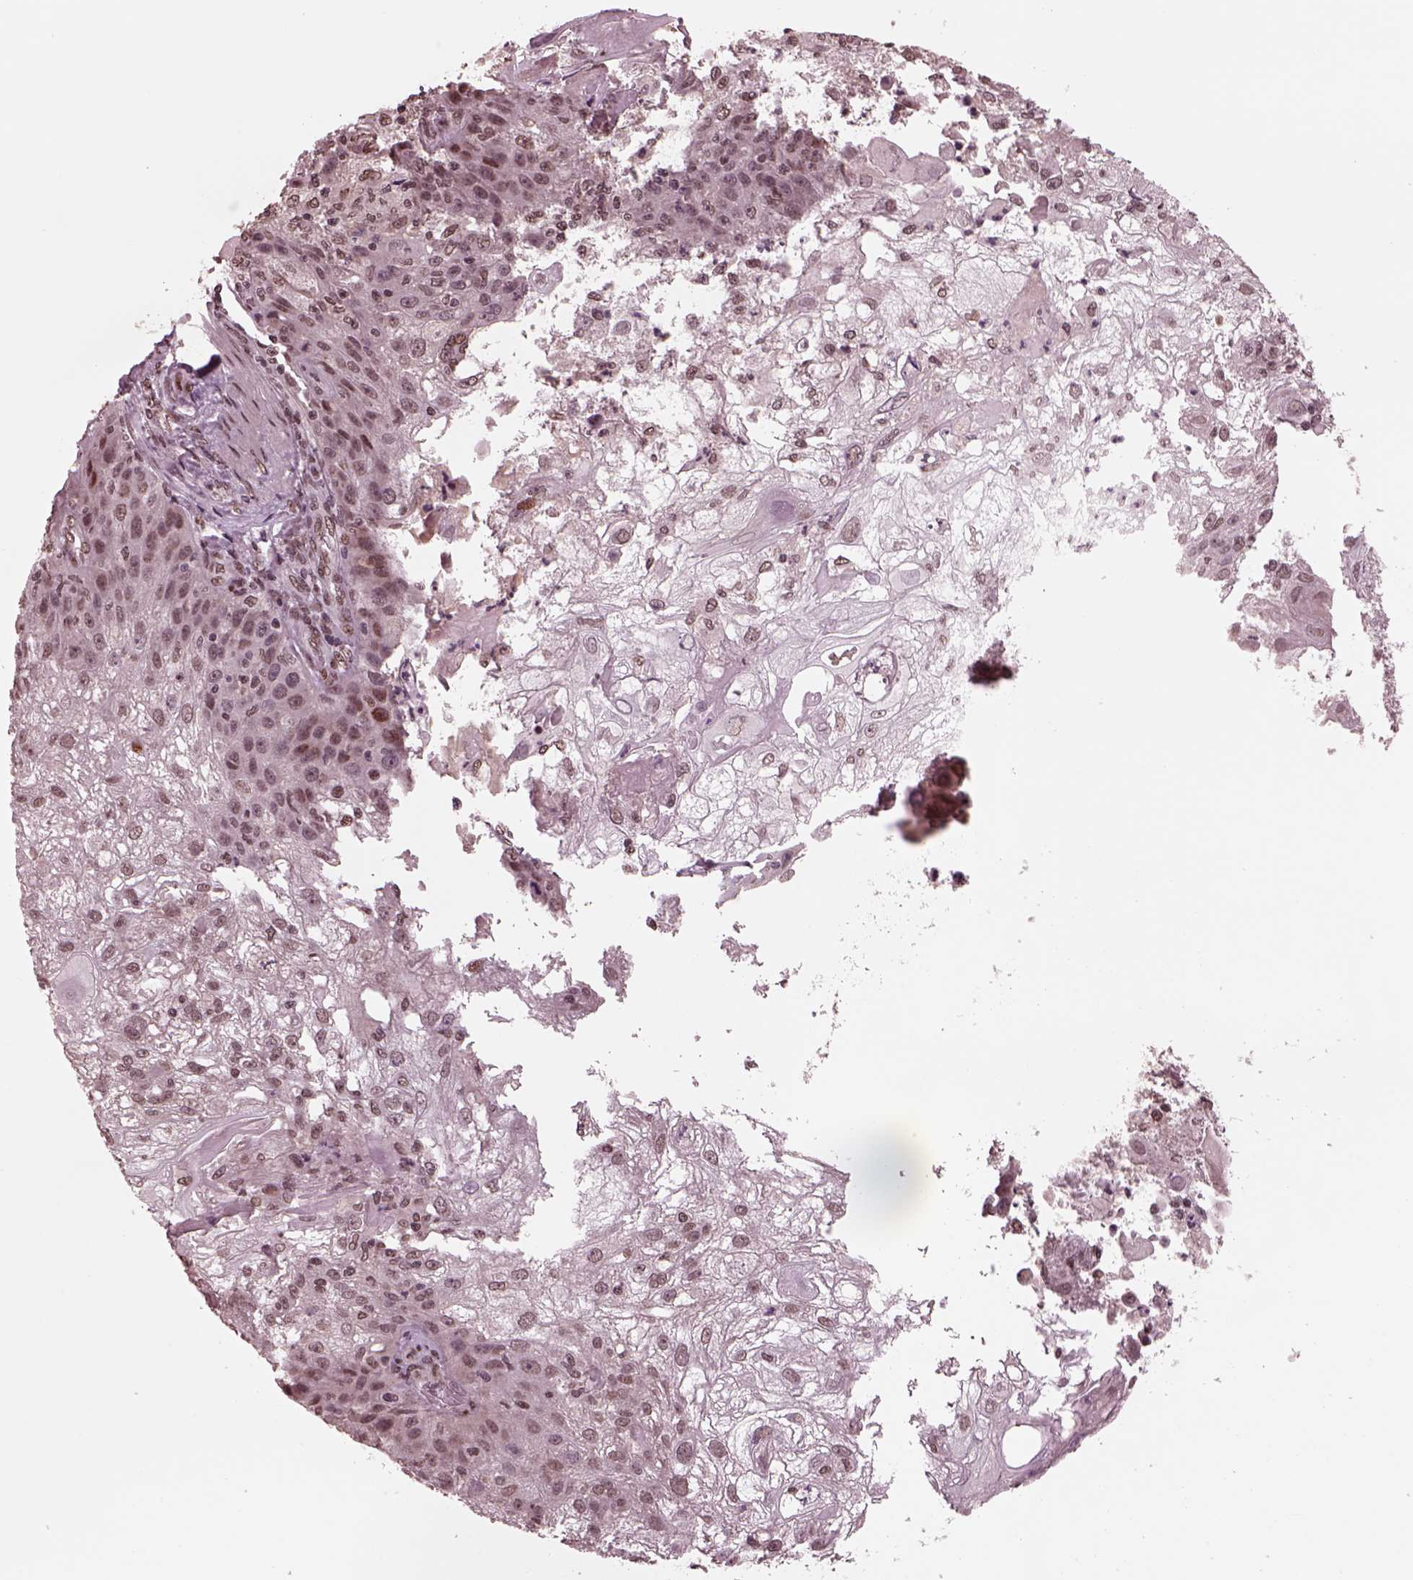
{"staining": {"intensity": "weak", "quantity": "25%-75%", "location": "nuclear"}, "tissue": "skin cancer", "cell_type": "Tumor cells", "image_type": "cancer", "snomed": [{"axis": "morphology", "description": "Normal tissue, NOS"}, {"axis": "morphology", "description": "Squamous cell carcinoma, NOS"}, {"axis": "topography", "description": "Skin"}], "caption": "Tumor cells reveal weak nuclear staining in about 25%-75% of cells in skin cancer.", "gene": "NAP1L5", "patient": {"sex": "female", "age": 83}}